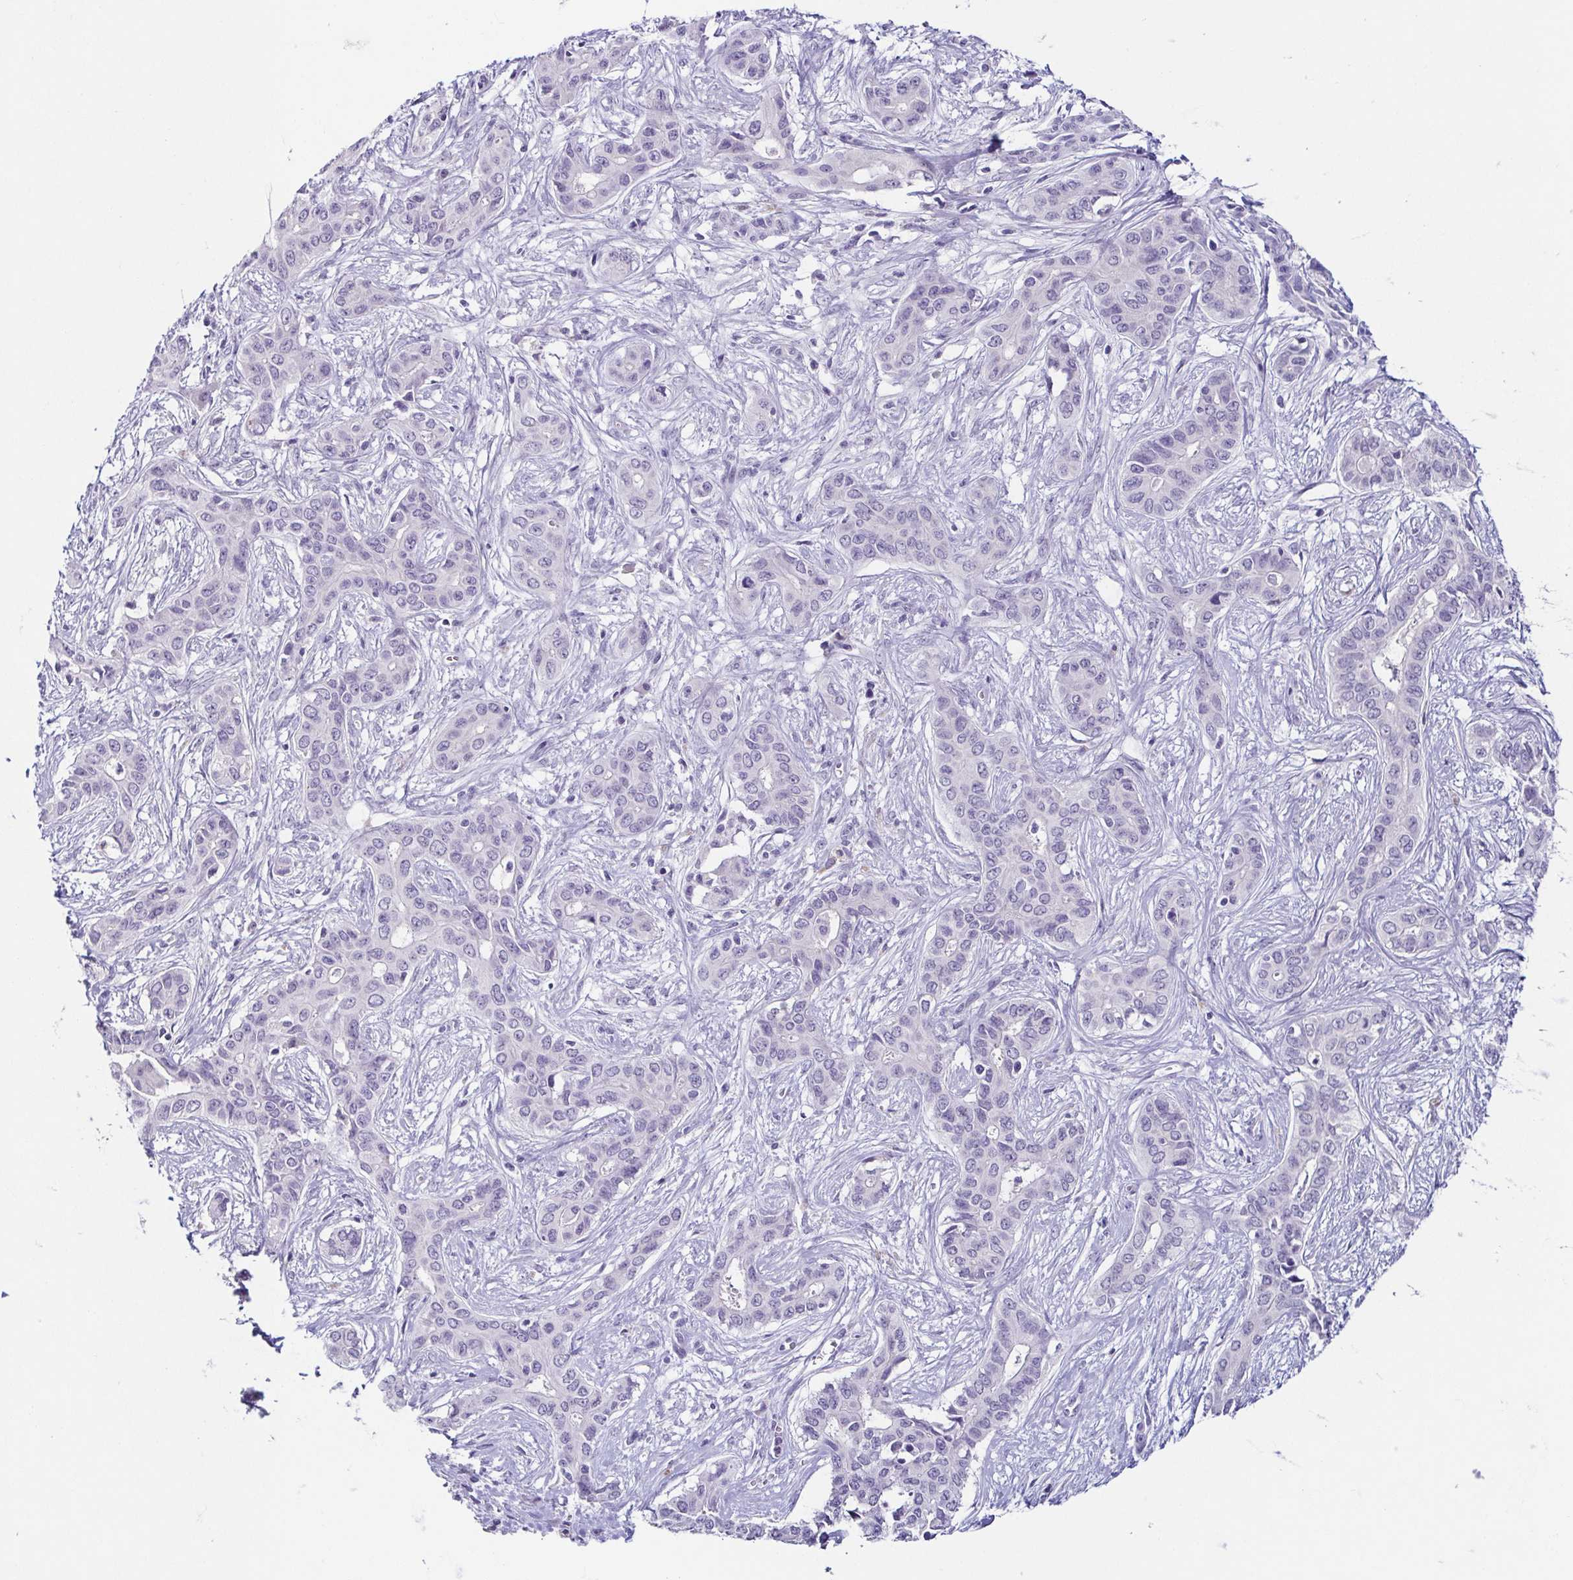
{"staining": {"intensity": "negative", "quantity": "none", "location": "none"}, "tissue": "liver cancer", "cell_type": "Tumor cells", "image_type": "cancer", "snomed": [{"axis": "morphology", "description": "Cholangiocarcinoma"}, {"axis": "topography", "description": "Liver"}], "caption": "Protein analysis of liver cancer shows no significant staining in tumor cells.", "gene": "TP73", "patient": {"sex": "female", "age": 65}}